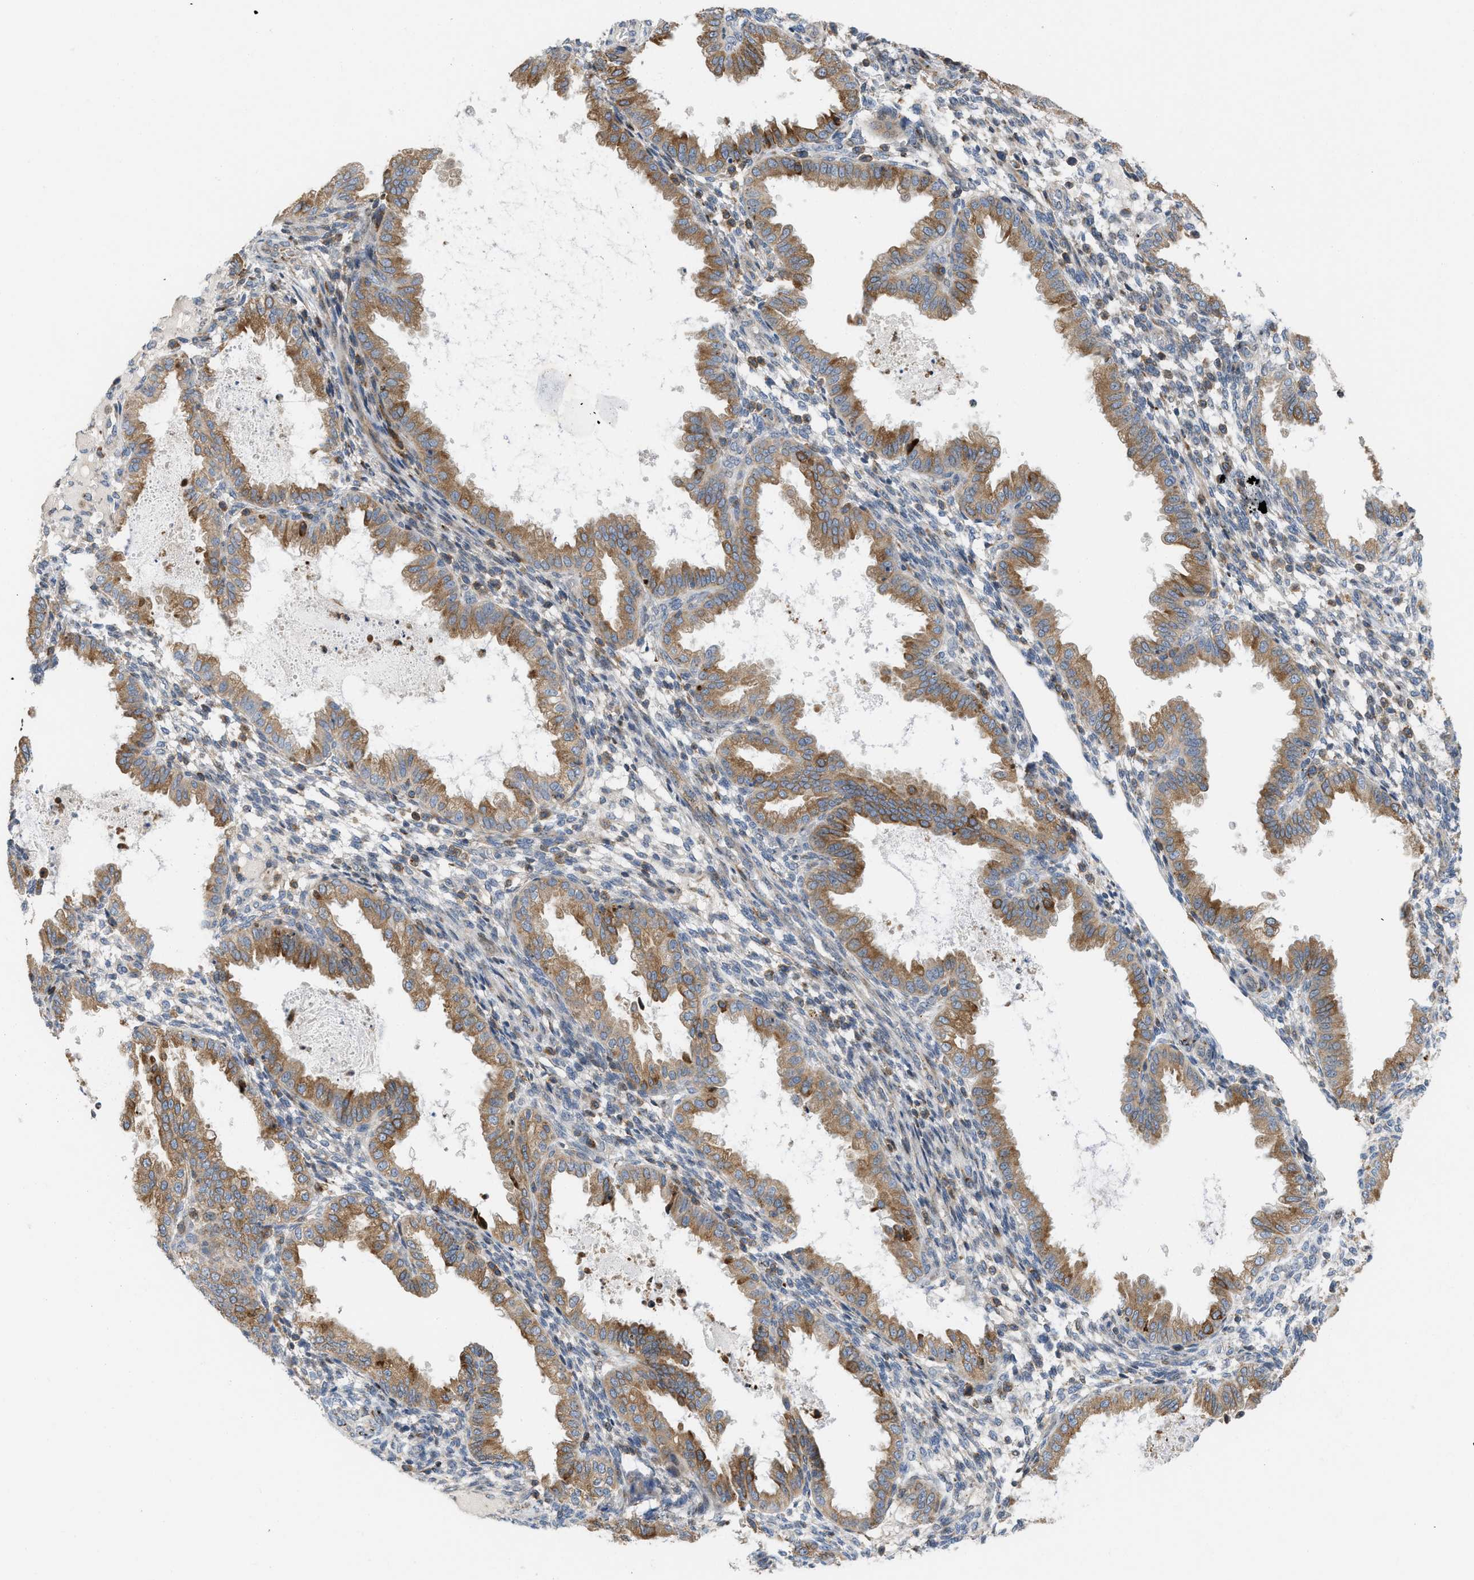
{"staining": {"intensity": "negative", "quantity": "none", "location": "none"}, "tissue": "endometrium", "cell_type": "Cells in endometrial stroma", "image_type": "normal", "snomed": [{"axis": "morphology", "description": "Normal tissue, NOS"}, {"axis": "topography", "description": "Endometrium"}], "caption": "Cells in endometrial stroma show no significant protein expression in benign endometrium. (DAB (3,3'-diaminobenzidine) immunohistochemistry with hematoxylin counter stain).", "gene": "DIPK1A", "patient": {"sex": "female", "age": 33}}